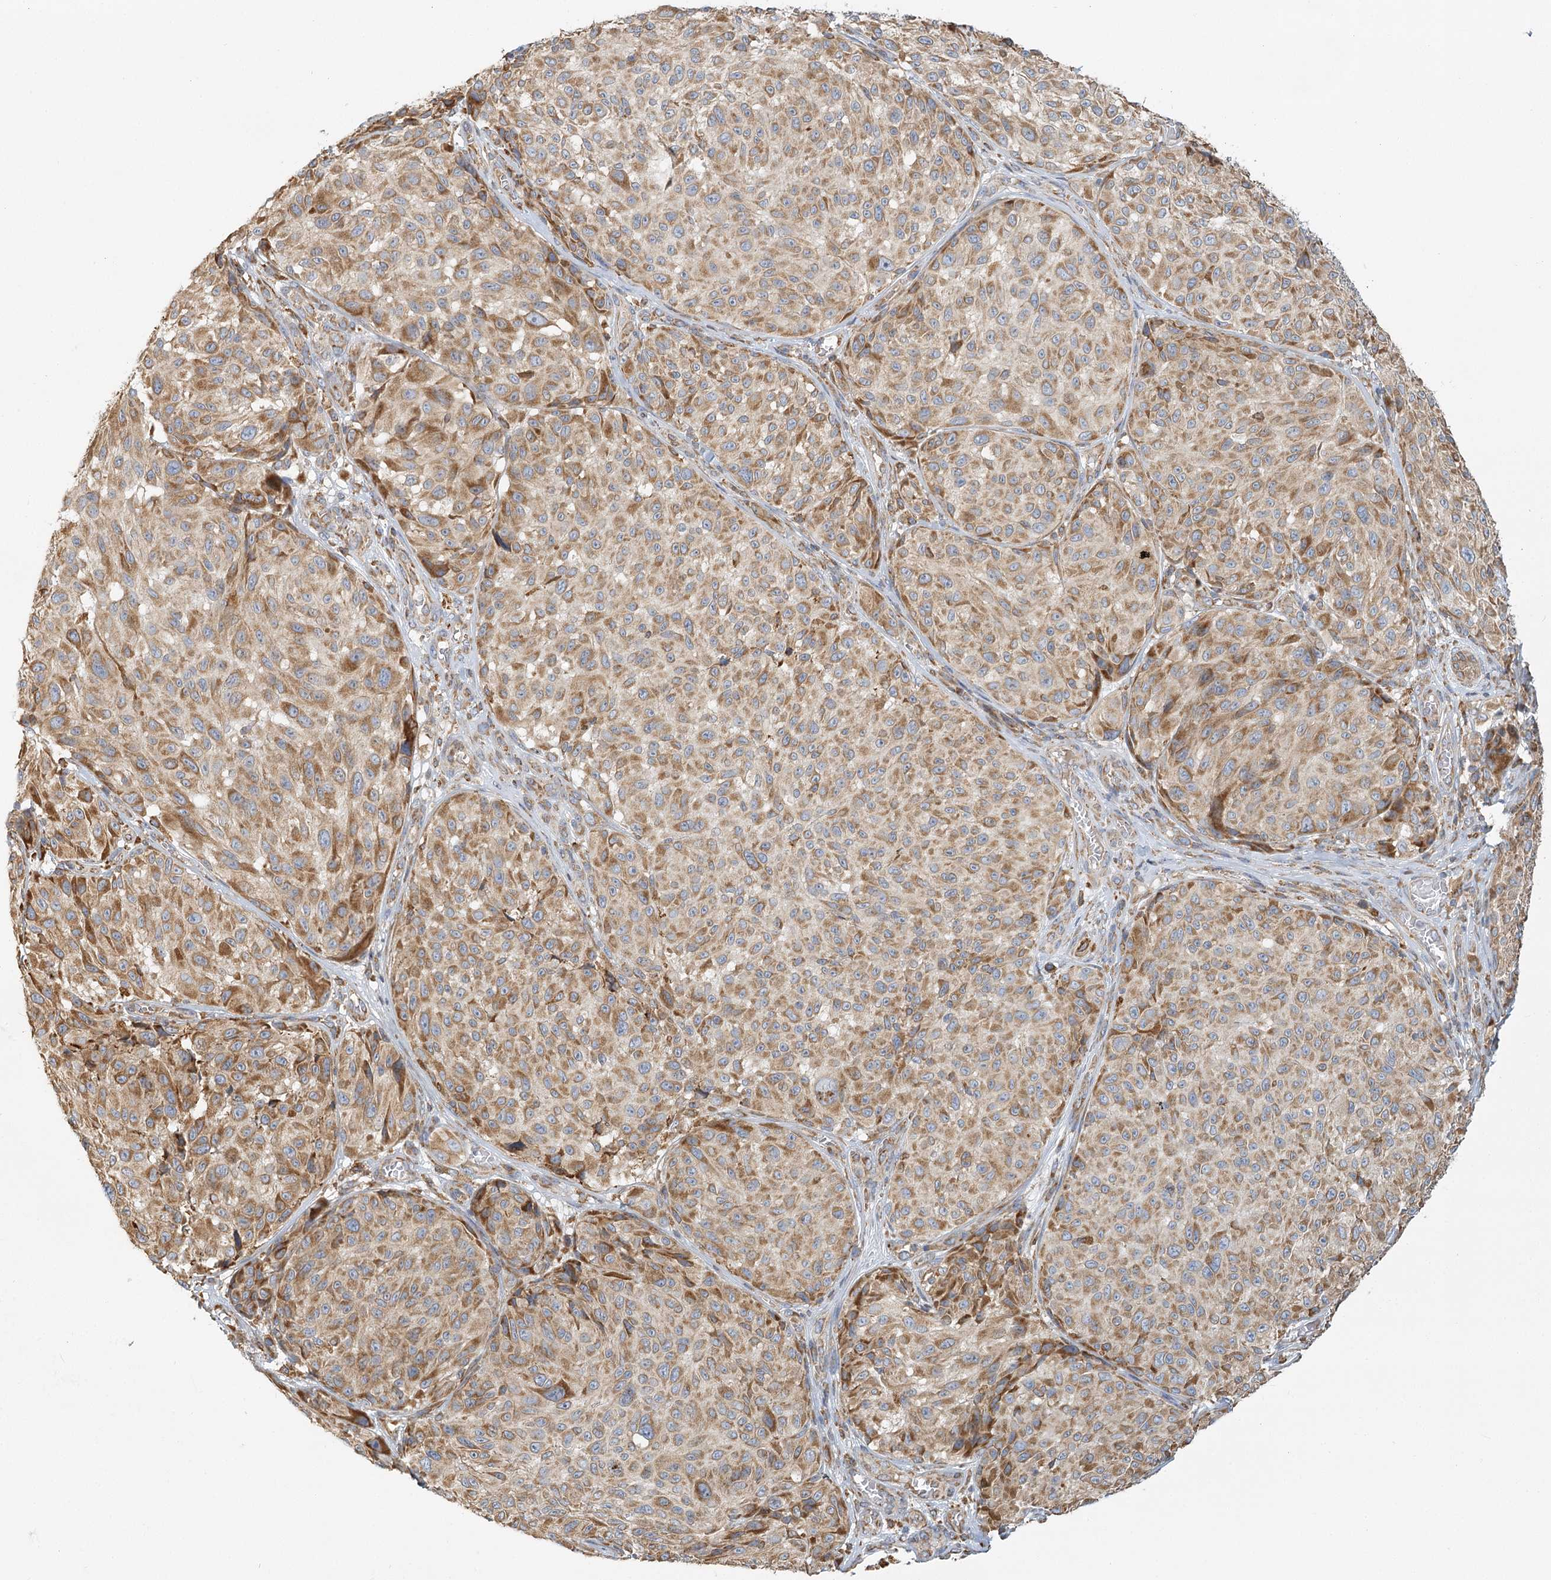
{"staining": {"intensity": "moderate", "quantity": ">75%", "location": "cytoplasmic/membranous"}, "tissue": "melanoma", "cell_type": "Tumor cells", "image_type": "cancer", "snomed": [{"axis": "morphology", "description": "Malignant melanoma, NOS"}, {"axis": "topography", "description": "Skin"}], "caption": "Melanoma was stained to show a protein in brown. There is medium levels of moderate cytoplasmic/membranous staining in about >75% of tumor cells.", "gene": "TAS1R1", "patient": {"sex": "male", "age": 83}}